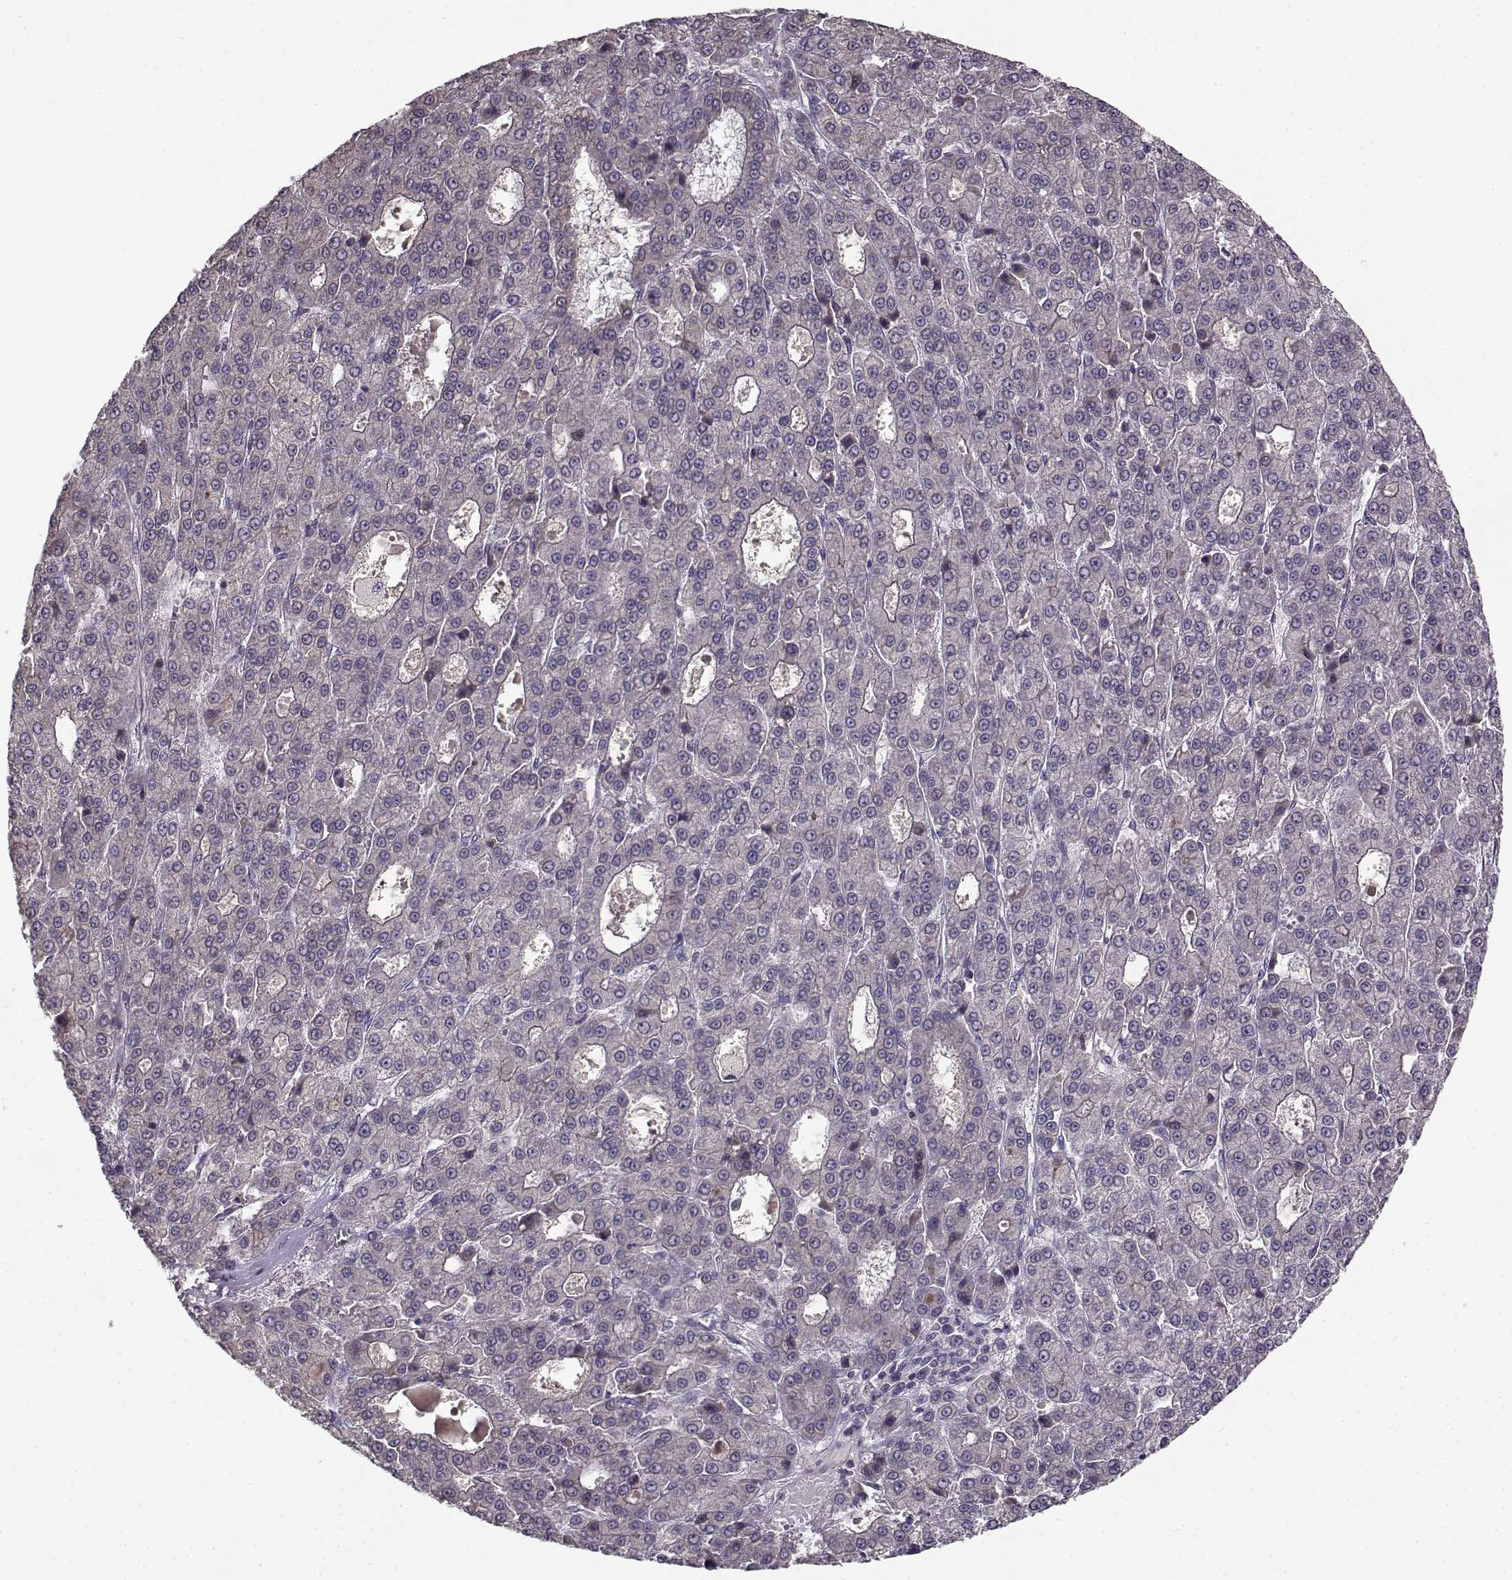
{"staining": {"intensity": "negative", "quantity": "none", "location": "none"}, "tissue": "liver cancer", "cell_type": "Tumor cells", "image_type": "cancer", "snomed": [{"axis": "morphology", "description": "Carcinoma, Hepatocellular, NOS"}, {"axis": "topography", "description": "Liver"}], "caption": "Immunohistochemistry (IHC) image of neoplastic tissue: human liver hepatocellular carcinoma stained with DAB reveals no significant protein staining in tumor cells.", "gene": "ENTPD8", "patient": {"sex": "male", "age": 70}}